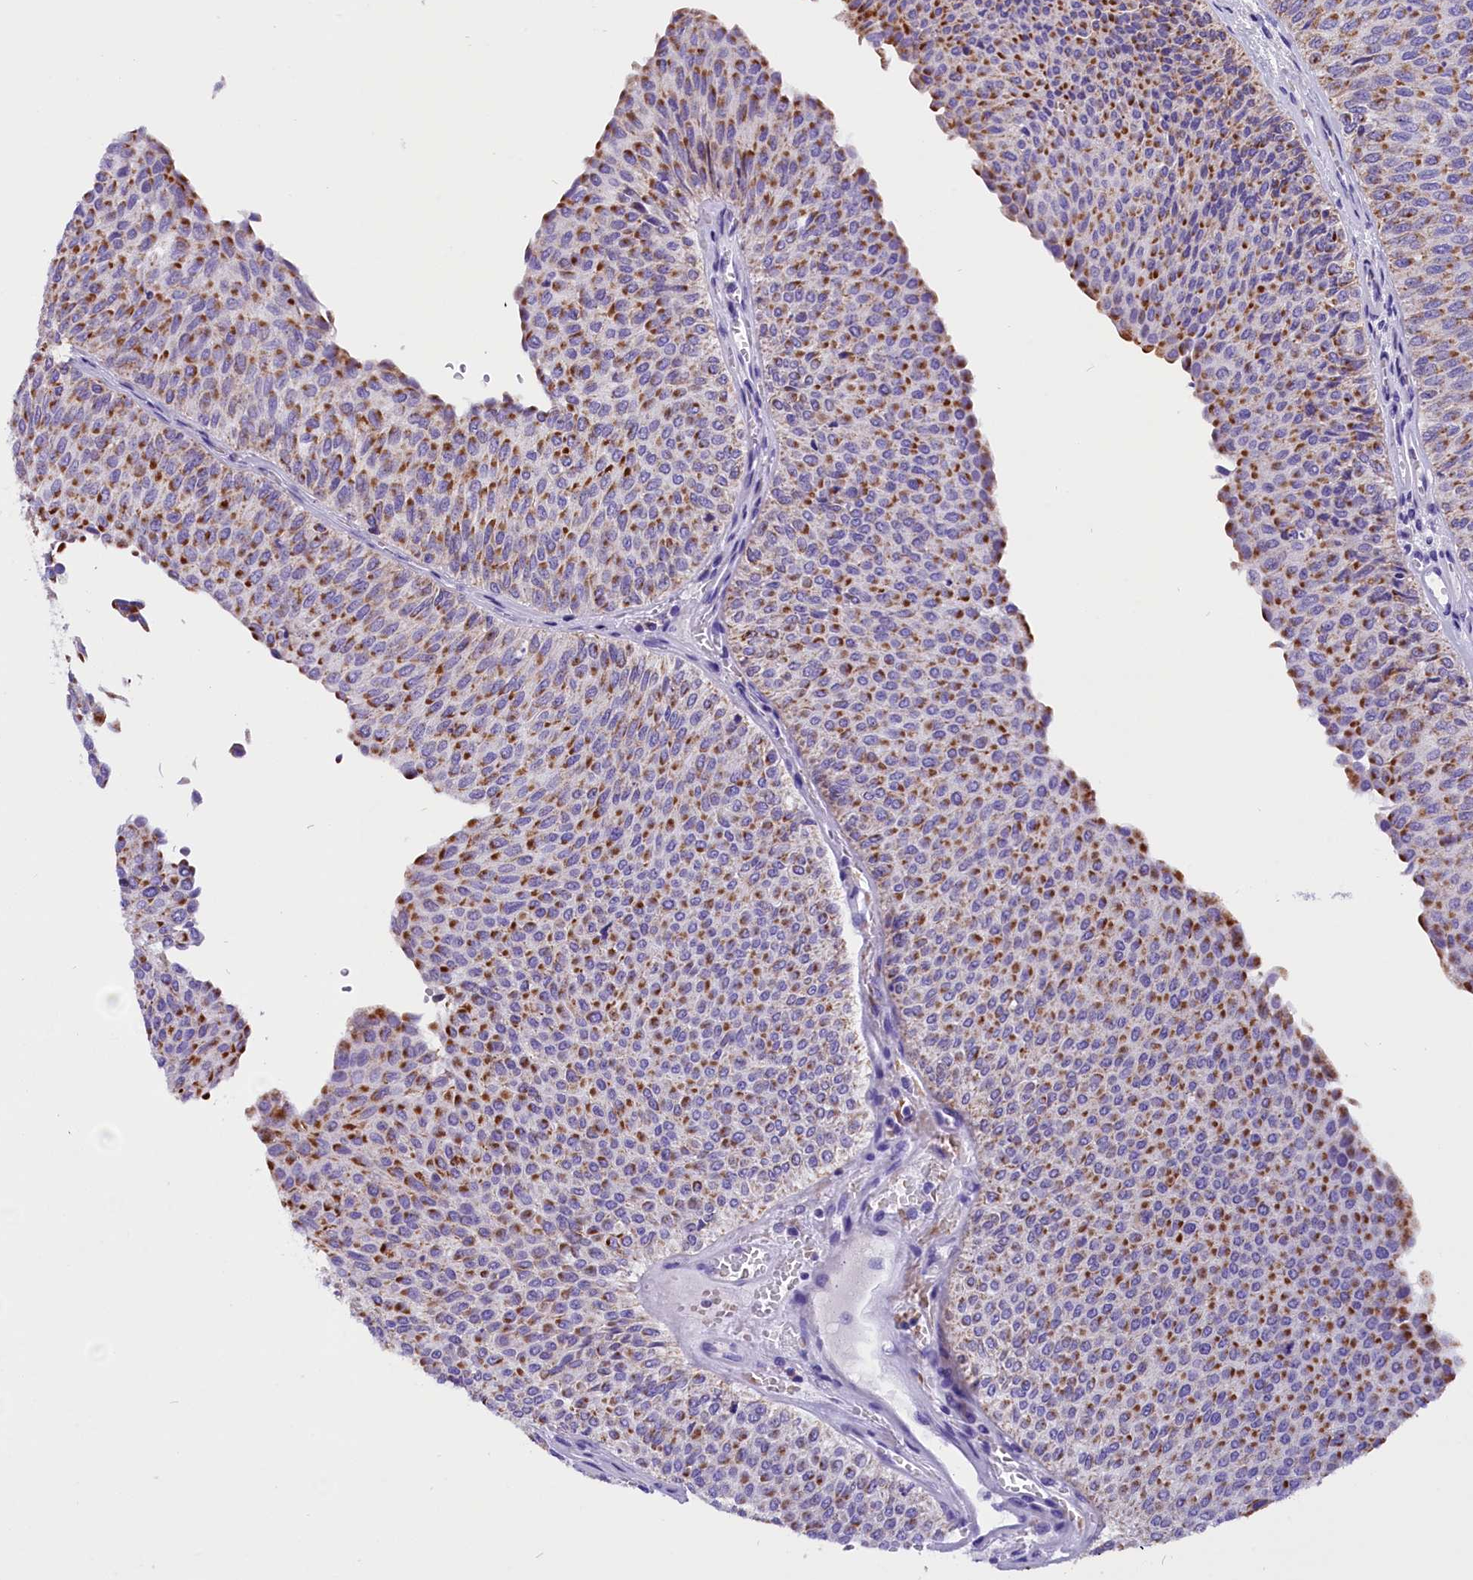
{"staining": {"intensity": "moderate", "quantity": "25%-75%", "location": "cytoplasmic/membranous"}, "tissue": "urothelial cancer", "cell_type": "Tumor cells", "image_type": "cancer", "snomed": [{"axis": "morphology", "description": "Urothelial carcinoma, Low grade"}, {"axis": "topography", "description": "Urinary bladder"}], "caption": "Approximately 25%-75% of tumor cells in human low-grade urothelial carcinoma display moderate cytoplasmic/membranous protein staining as visualized by brown immunohistochemical staining.", "gene": "ABAT", "patient": {"sex": "male", "age": 78}}